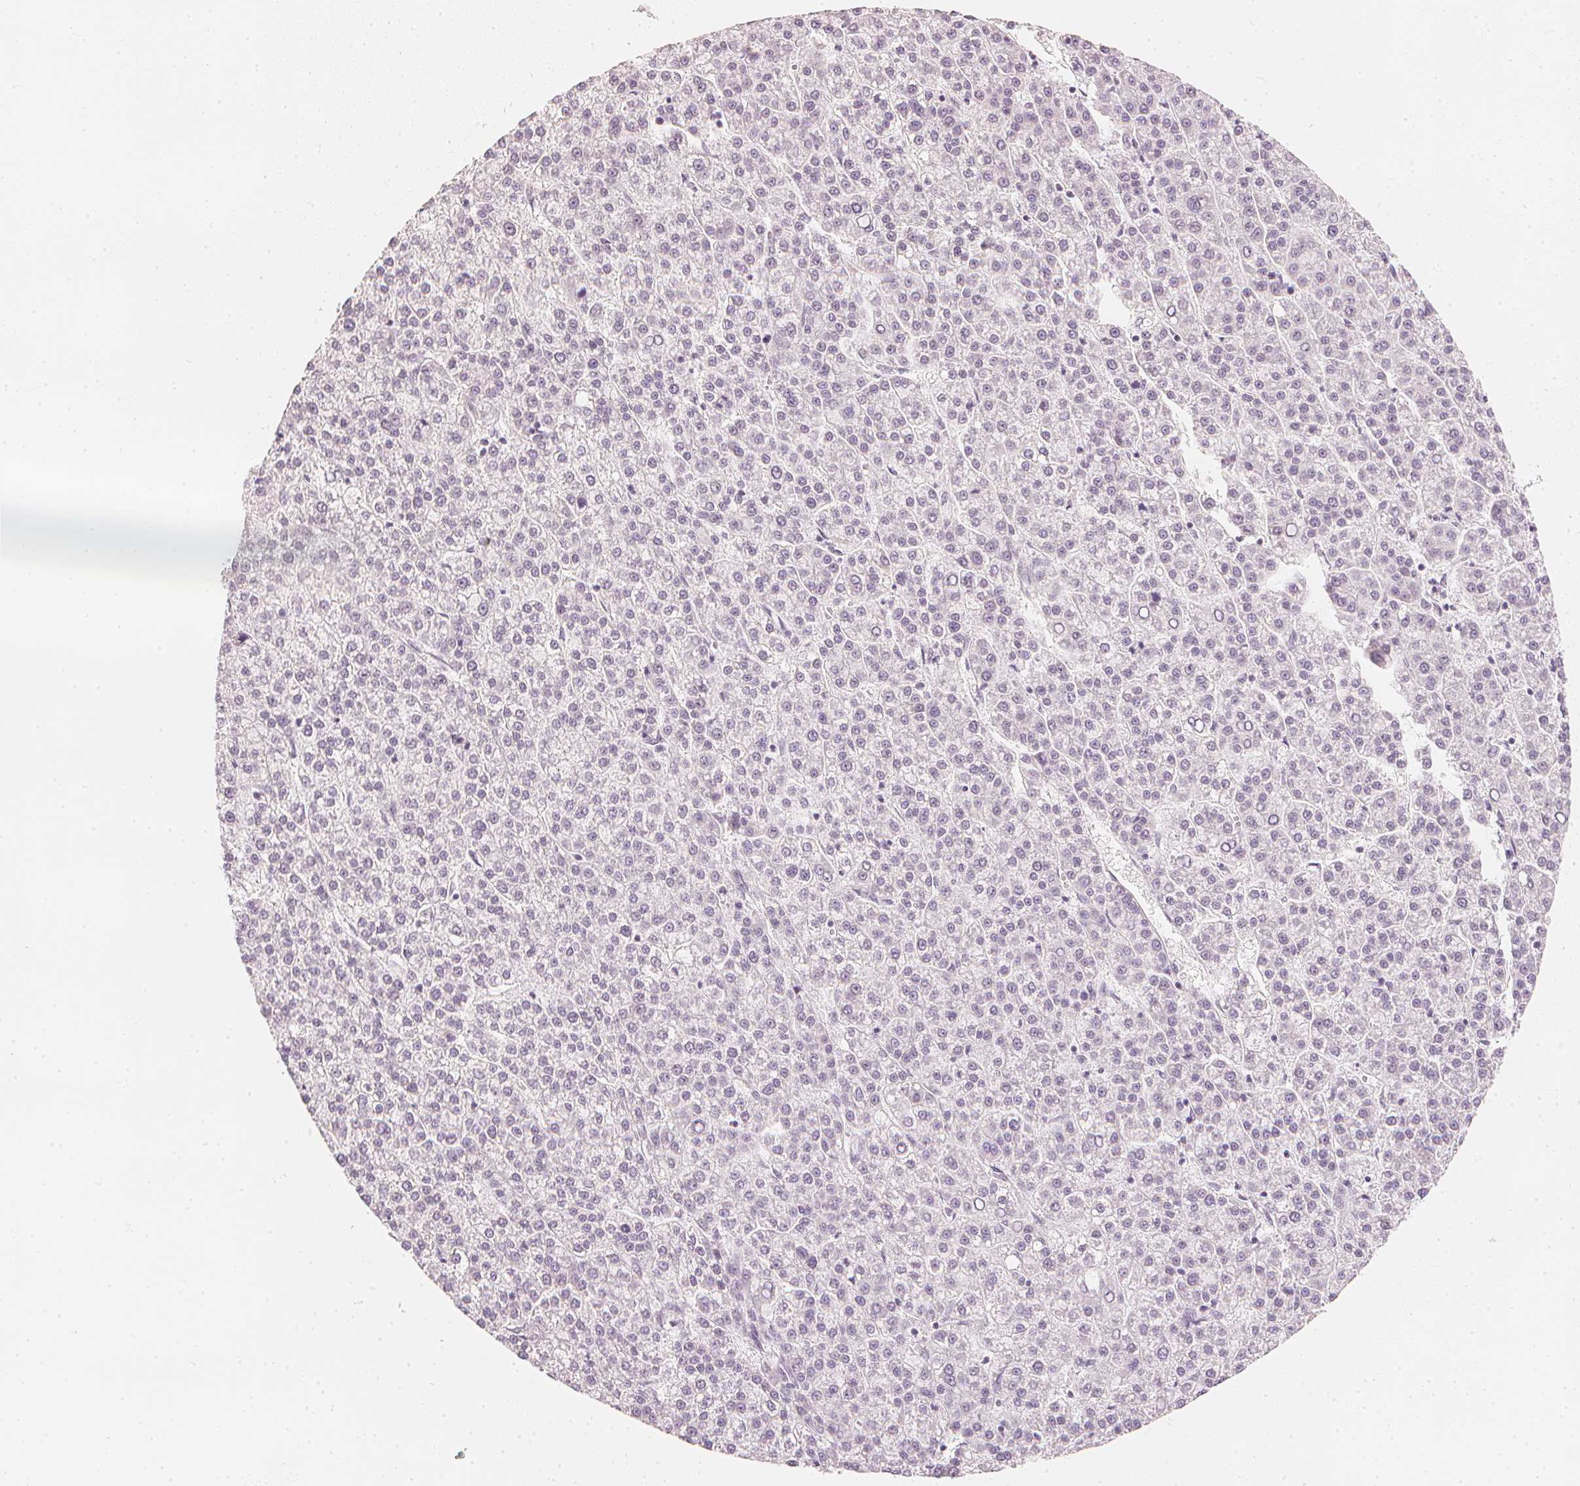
{"staining": {"intensity": "negative", "quantity": "none", "location": "none"}, "tissue": "liver cancer", "cell_type": "Tumor cells", "image_type": "cancer", "snomed": [{"axis": "morphology", "description": "Carcinoma, Hepatocellular, NOS"}, {"axis": "topography", "description": "Liver"}], "caption": "Liver cancer was stained to show a protein in brown. There is no significant expression in tumor cells. (DAB immunohistochemistry, high magnification).", "gene": "CALB1", "patient": {"sex": "female", "age": 58}}